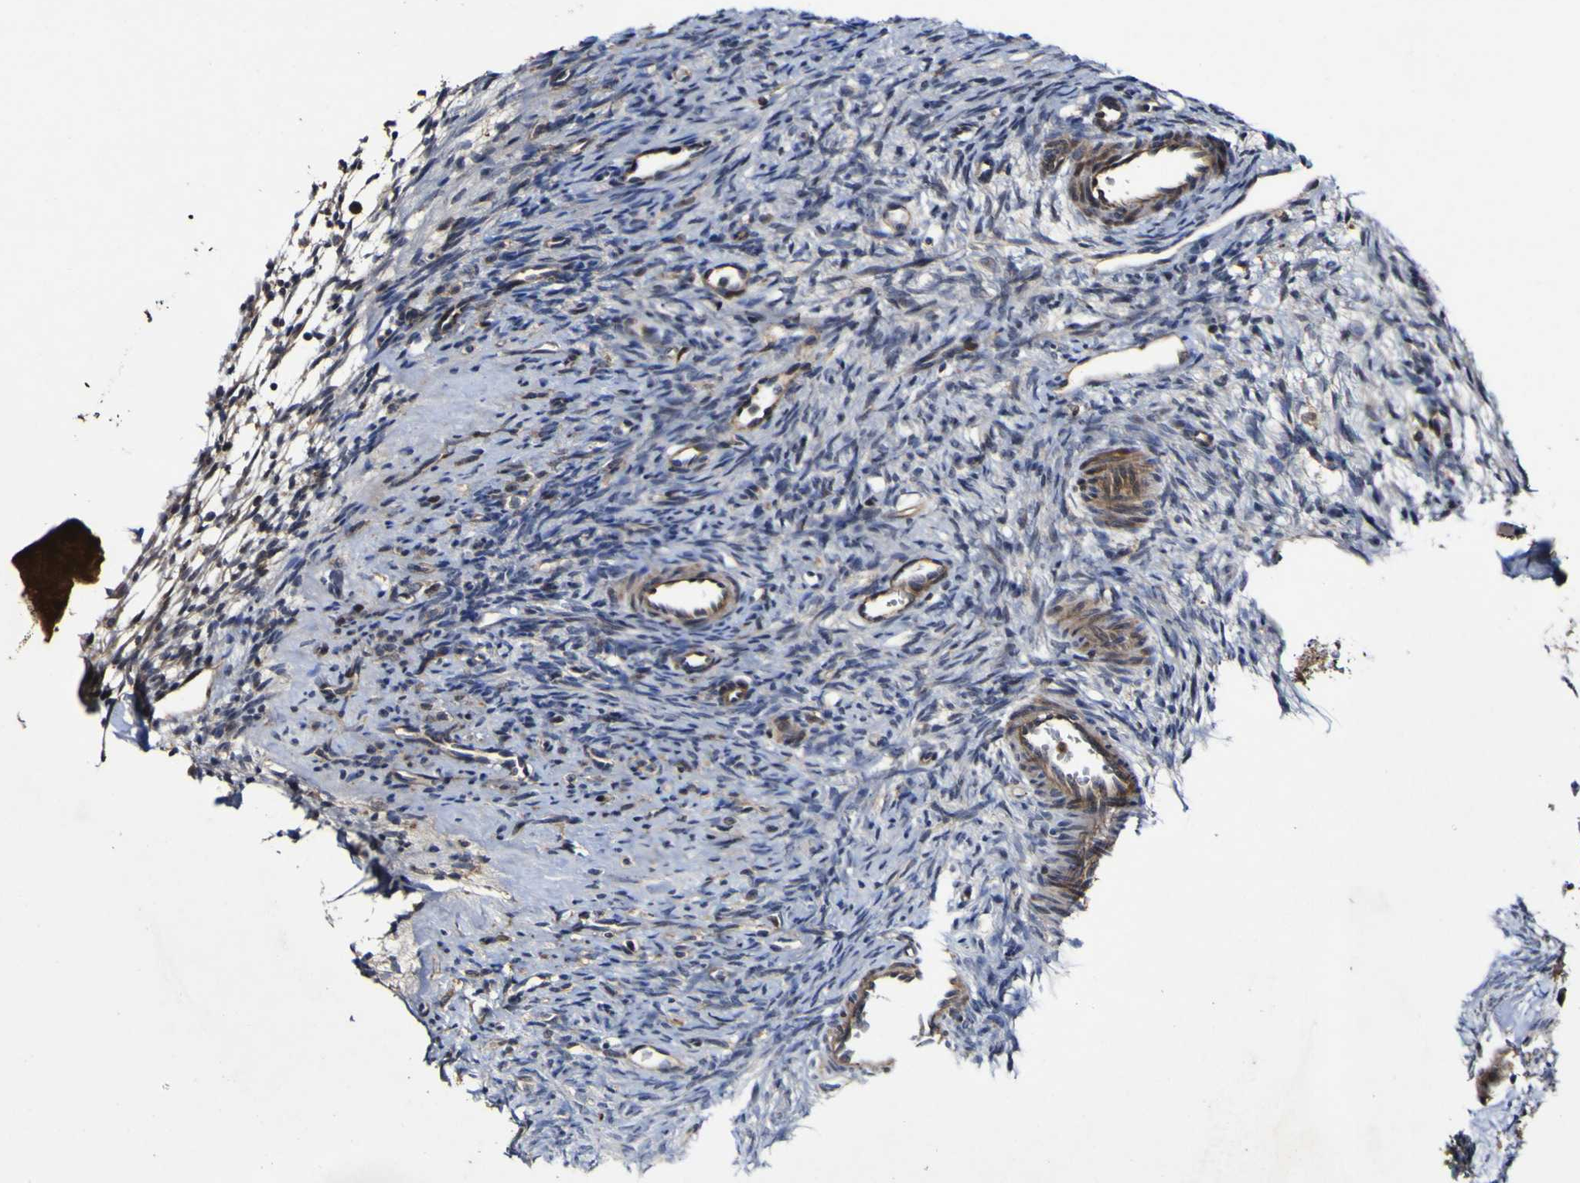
{"staining": {"intensity": "negative", "quantity": "none", "location": "none"}, "tissue": "ovary", "cell_type": "Ovarian stroma cells", "image_type": "normal", "snomed": [{"axis": "morphology", "description": "Normal tissue, NOS"}, {"axis": "topography", "description": "Ovary"}], "caption": "Immunohistochemistry of benign ovary demonstrates no staining in ovarian stroma cells.", "gene": "CCL2", "patient": {"sex": "female", "age": 33}}